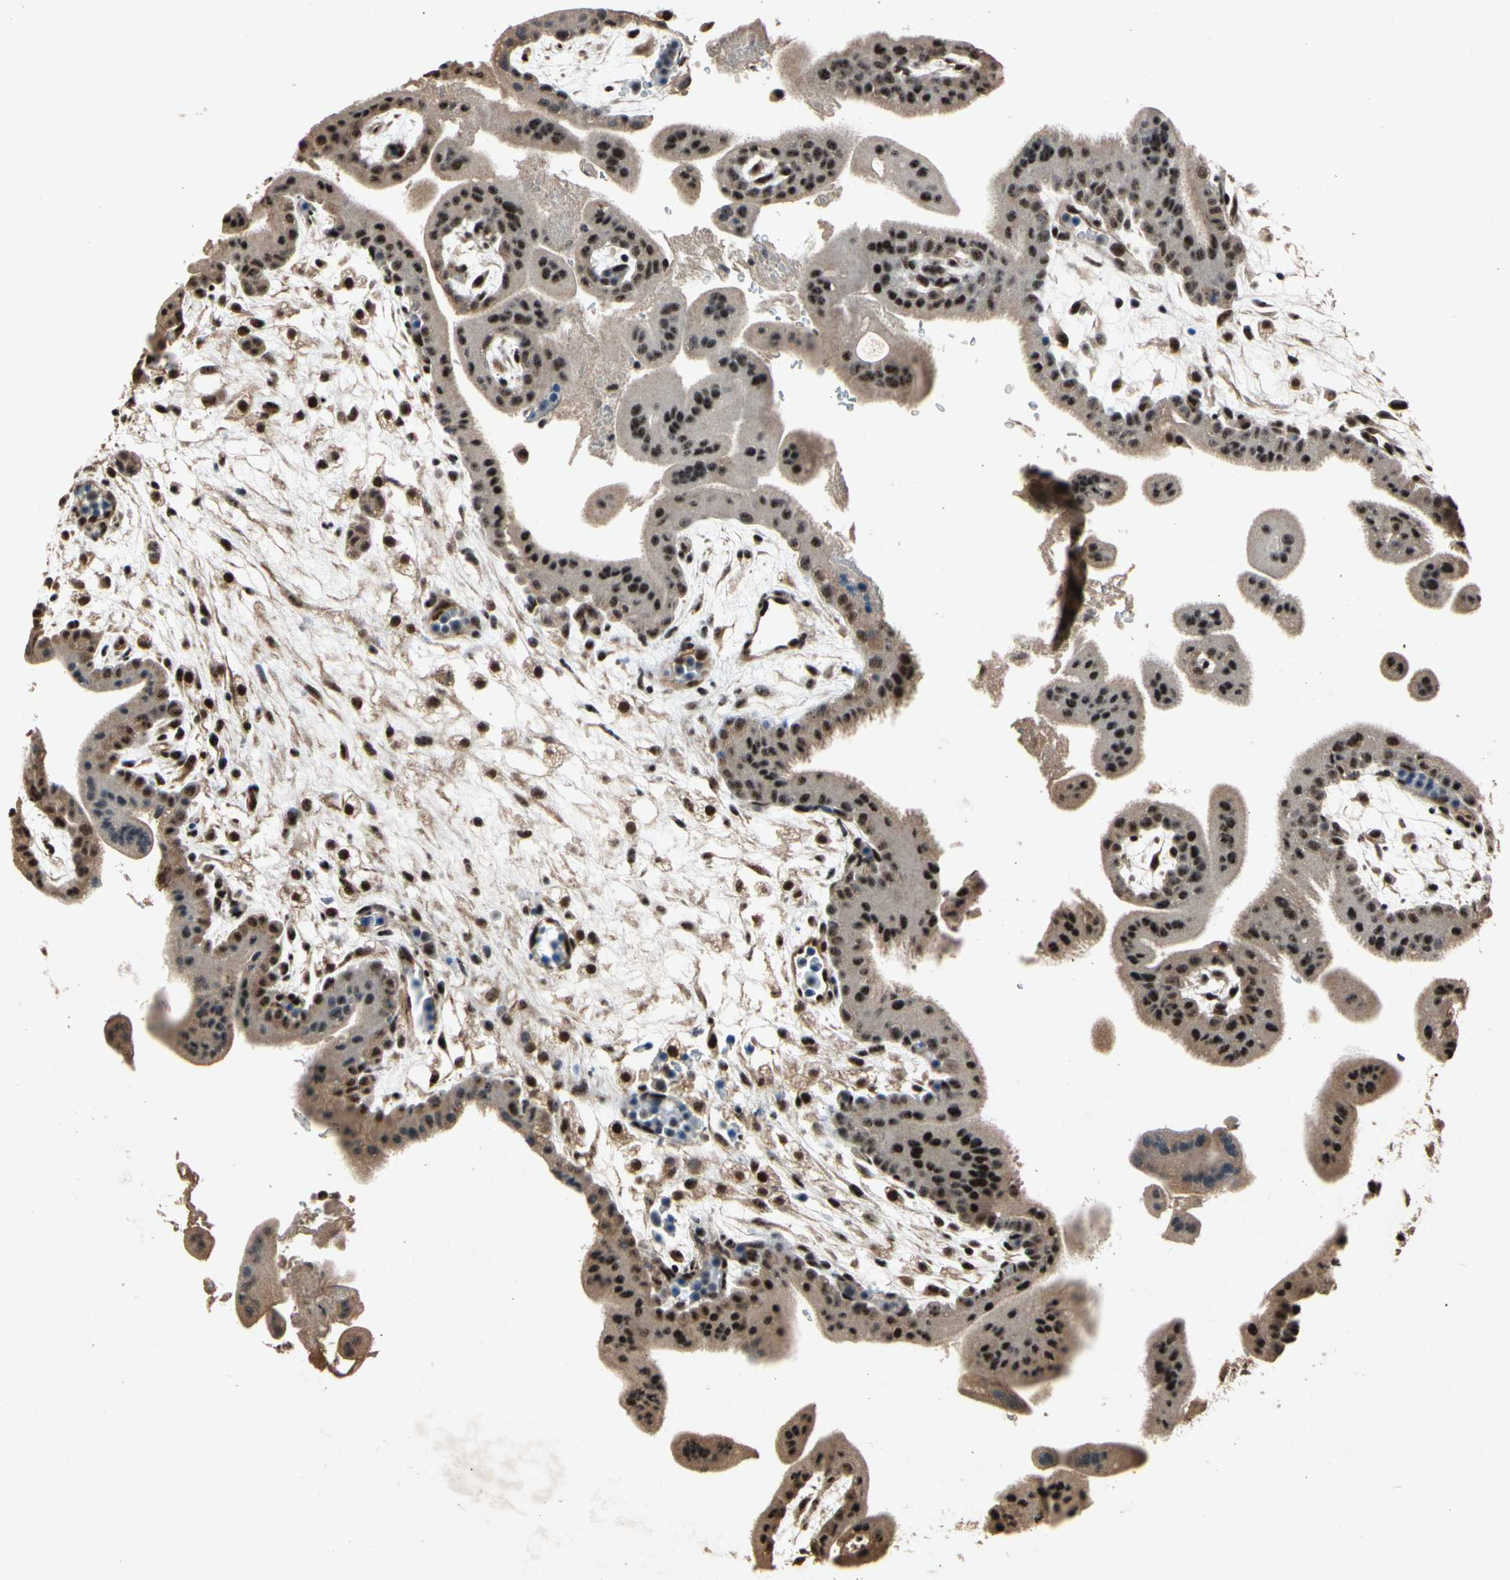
{"staining": {"intensity": "strong", "quantity": ">75%", "location": "nuclear"}, "tissue": "placenta", "cell_type": "Decidual cells", "image_type": "normal", "snomed": [{"axis": "morphology", "description": "Normal tissue, NOS"}, {"axis": "topography", "description": "Placenta"}], "caption": "DAB immunohistochemical staining of benign human placenta shows strong nuclear protein positivity in about >75% of decidual cells.", "gene": "PML", "patient": {"sex": "female", "age": 35}}